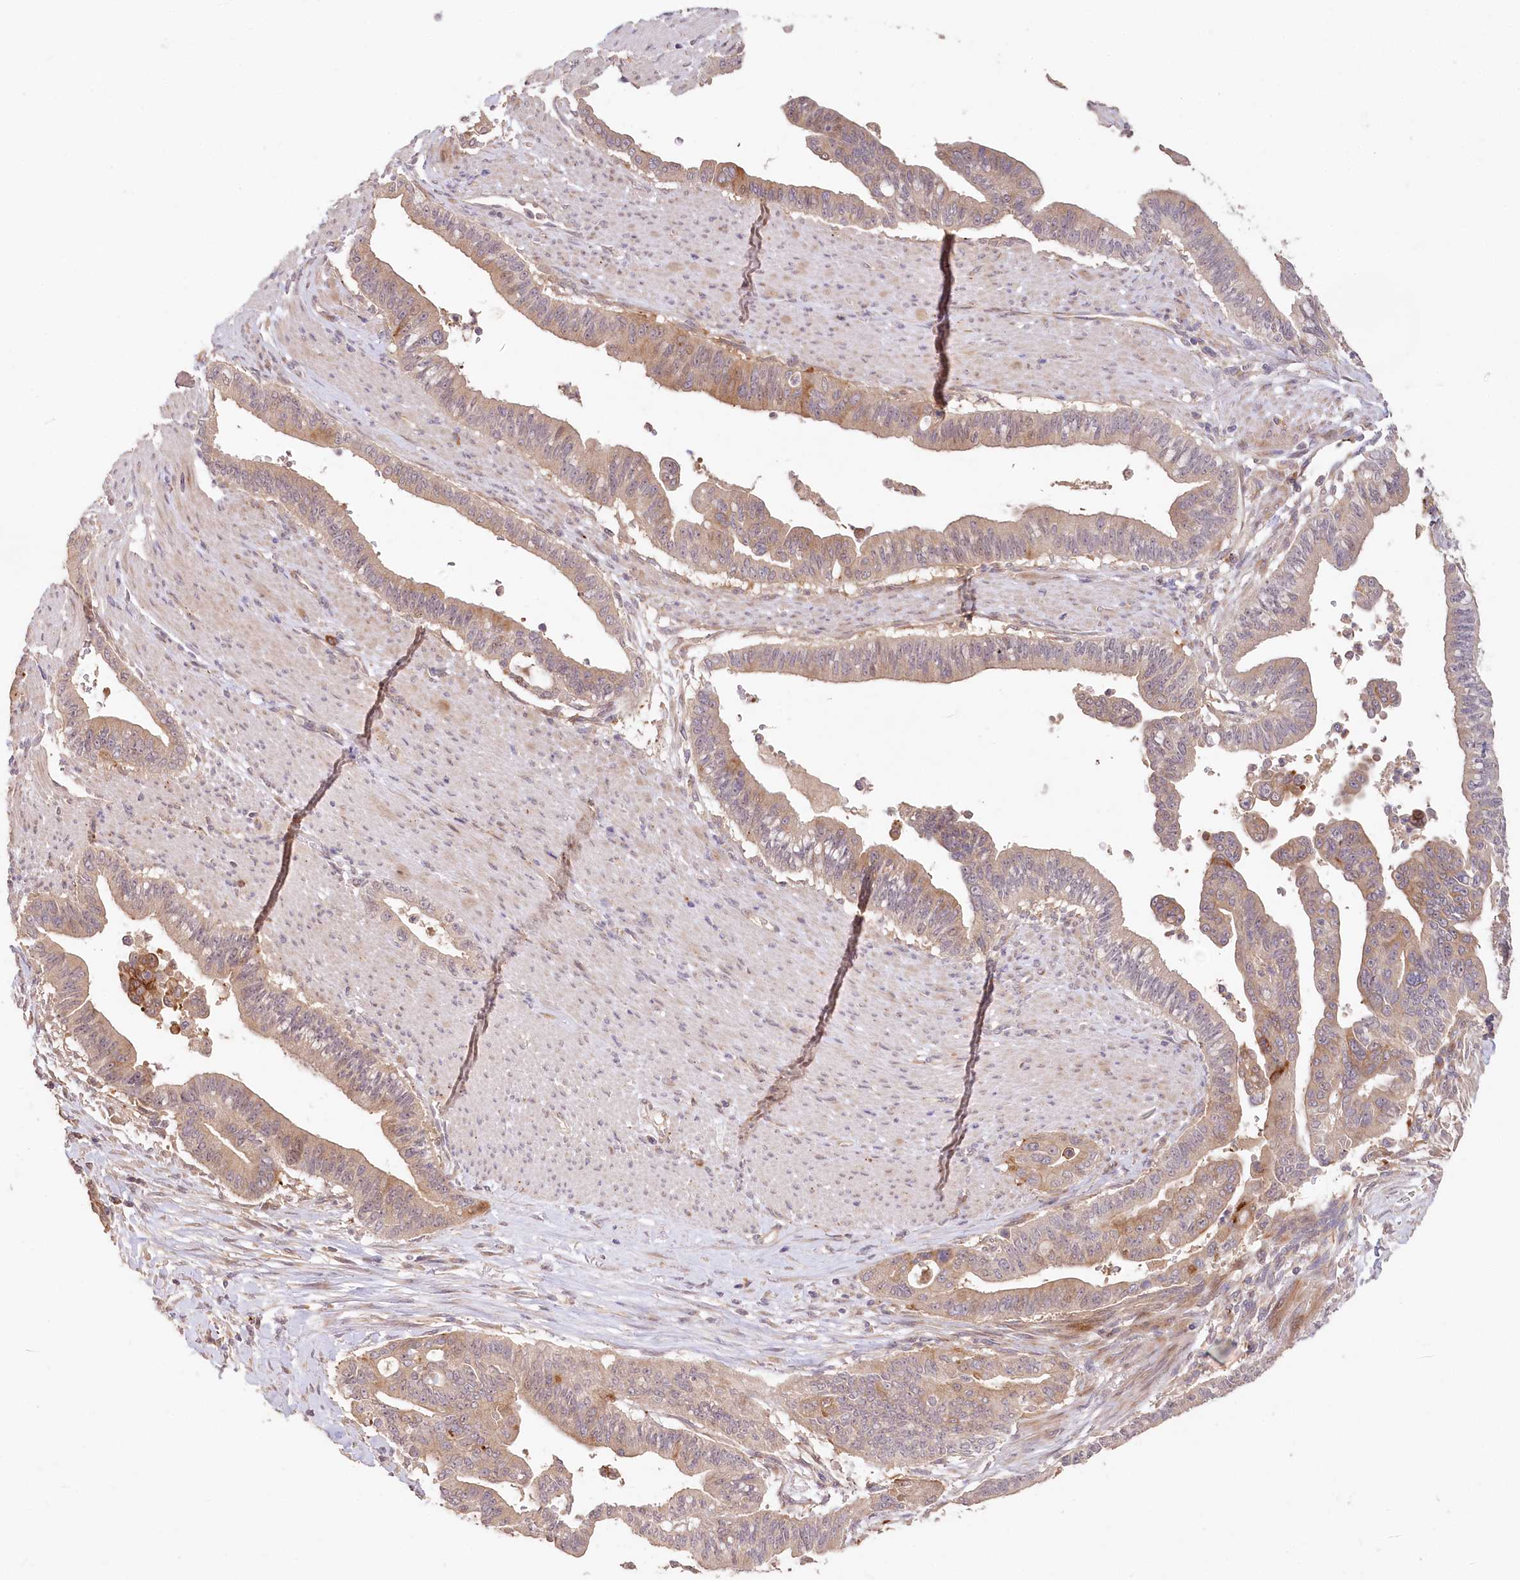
{"staining": {"intensity": "weak", "quantity": "25%-75%", "location": "cytoplasmic/membranous"}, "tissue": "pancreatic cancer", "cell_type": "Tumor cells", "image_type": "cancer", "snomed": [{"axis": "morphology", "description": "Adenocarcinoma, NOS"}, {"axis": "topography", "description": "Pancreas"}], "caption": "Approximately 25%-75% of tumor cells in human pancreatic cancer exhibit weak cytoplasmic/membranous protein staining as visualized by brown immunohistochemical staining.", "gene": "IRAK1BP1", "patient": {"sex": "male", "age": 70}}